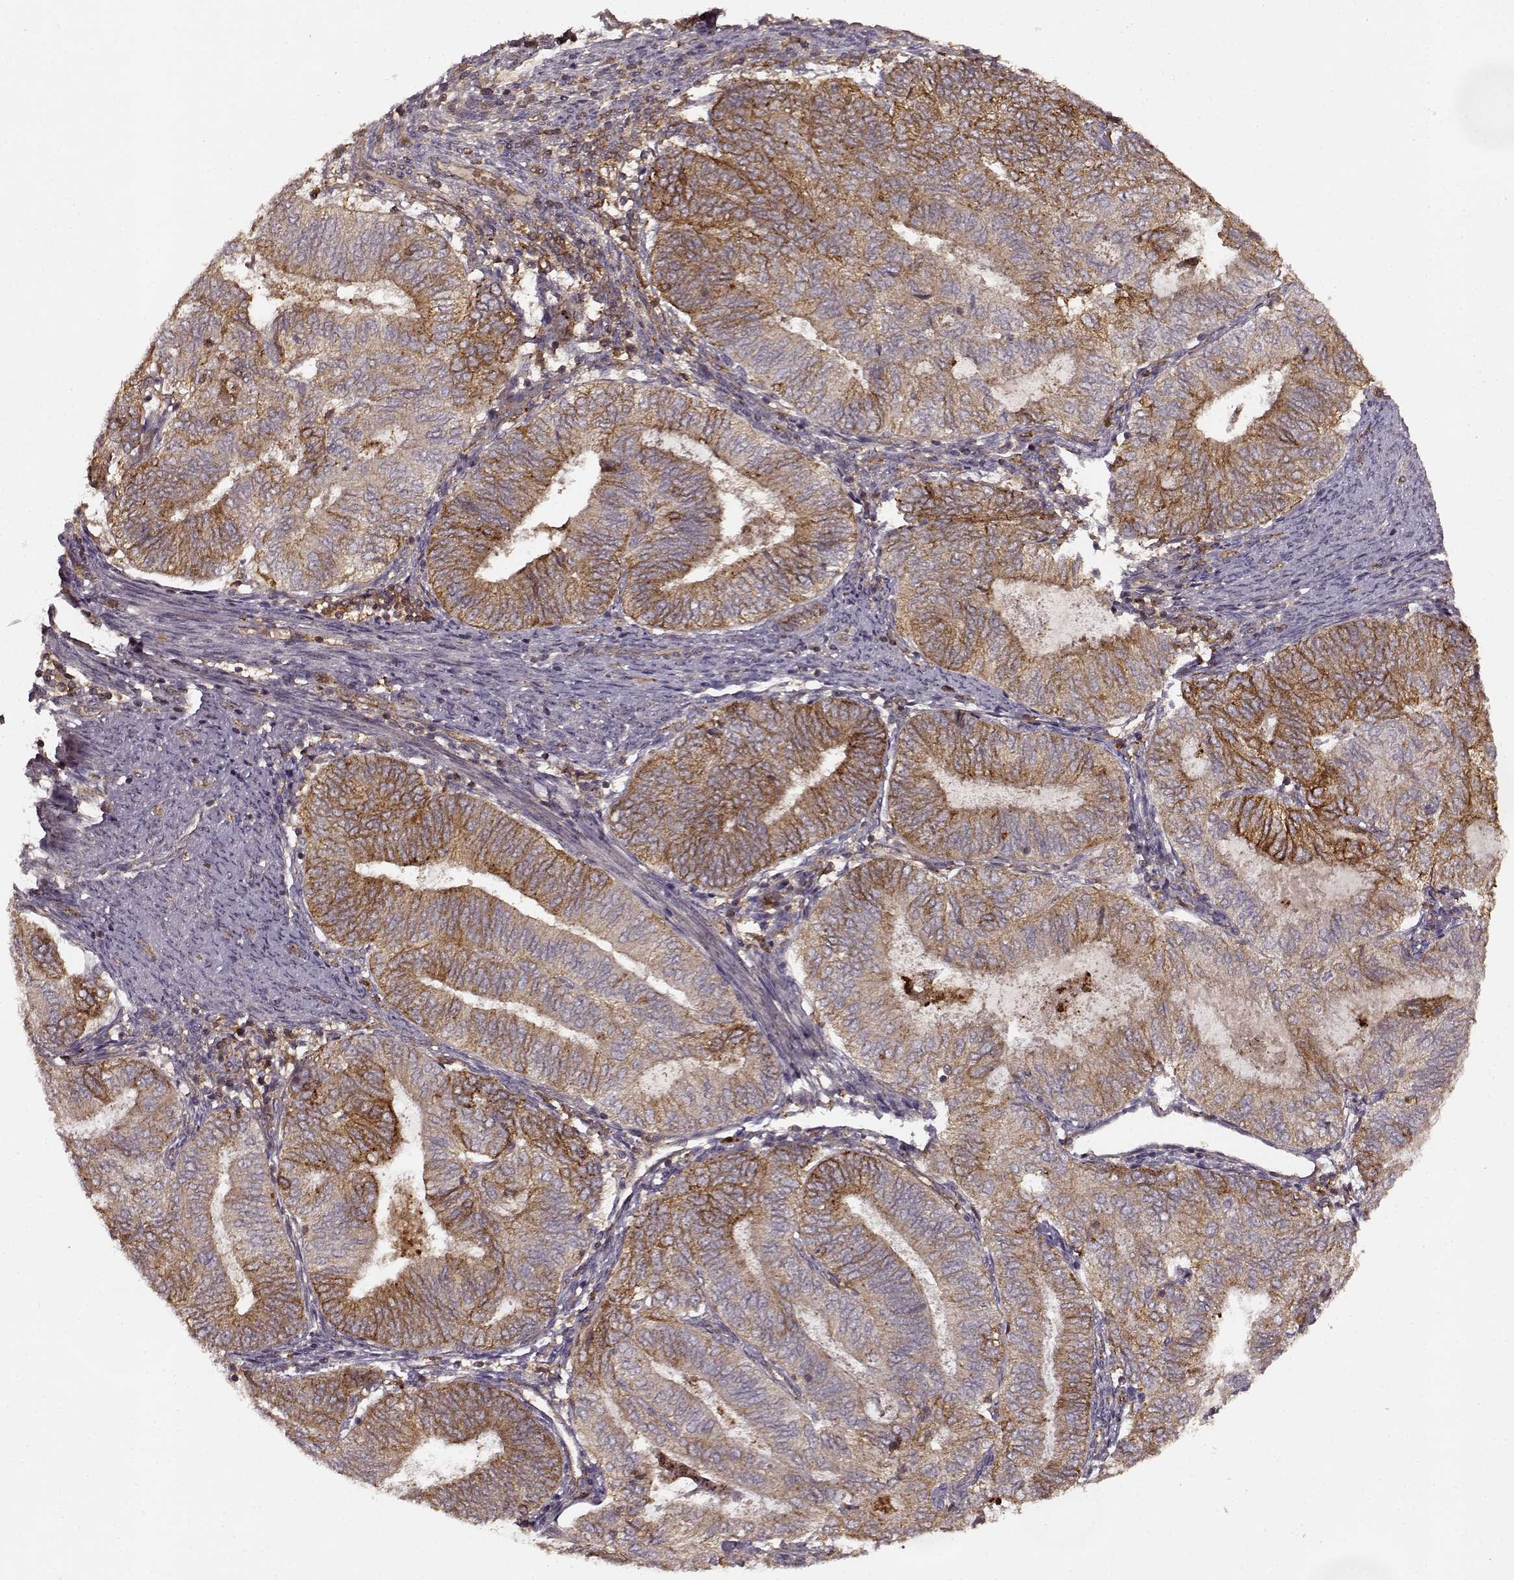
{"staining": {"intensity": "moderate", "quantity": ">75%", "location": "cytoplasmic/membranous"}, "tissue": "endometrial cancer", "cell_type": "Tumor cells", "image_type": "cancer", "snomed": [{"axis": "morphology", "description": "Adenocarcinoma, NOS"}, {"axis": "topography", "description": "Endometrium"}], "caption": "Brown immunohistochemical staining in human adenocarcinoma (endometrial) demonstrates moderate cytoplasmic/membranous staining in approximately >75% of tumor cells.", "gene": "IFRD2", "patient": {"sex": "female", "age": 65}}